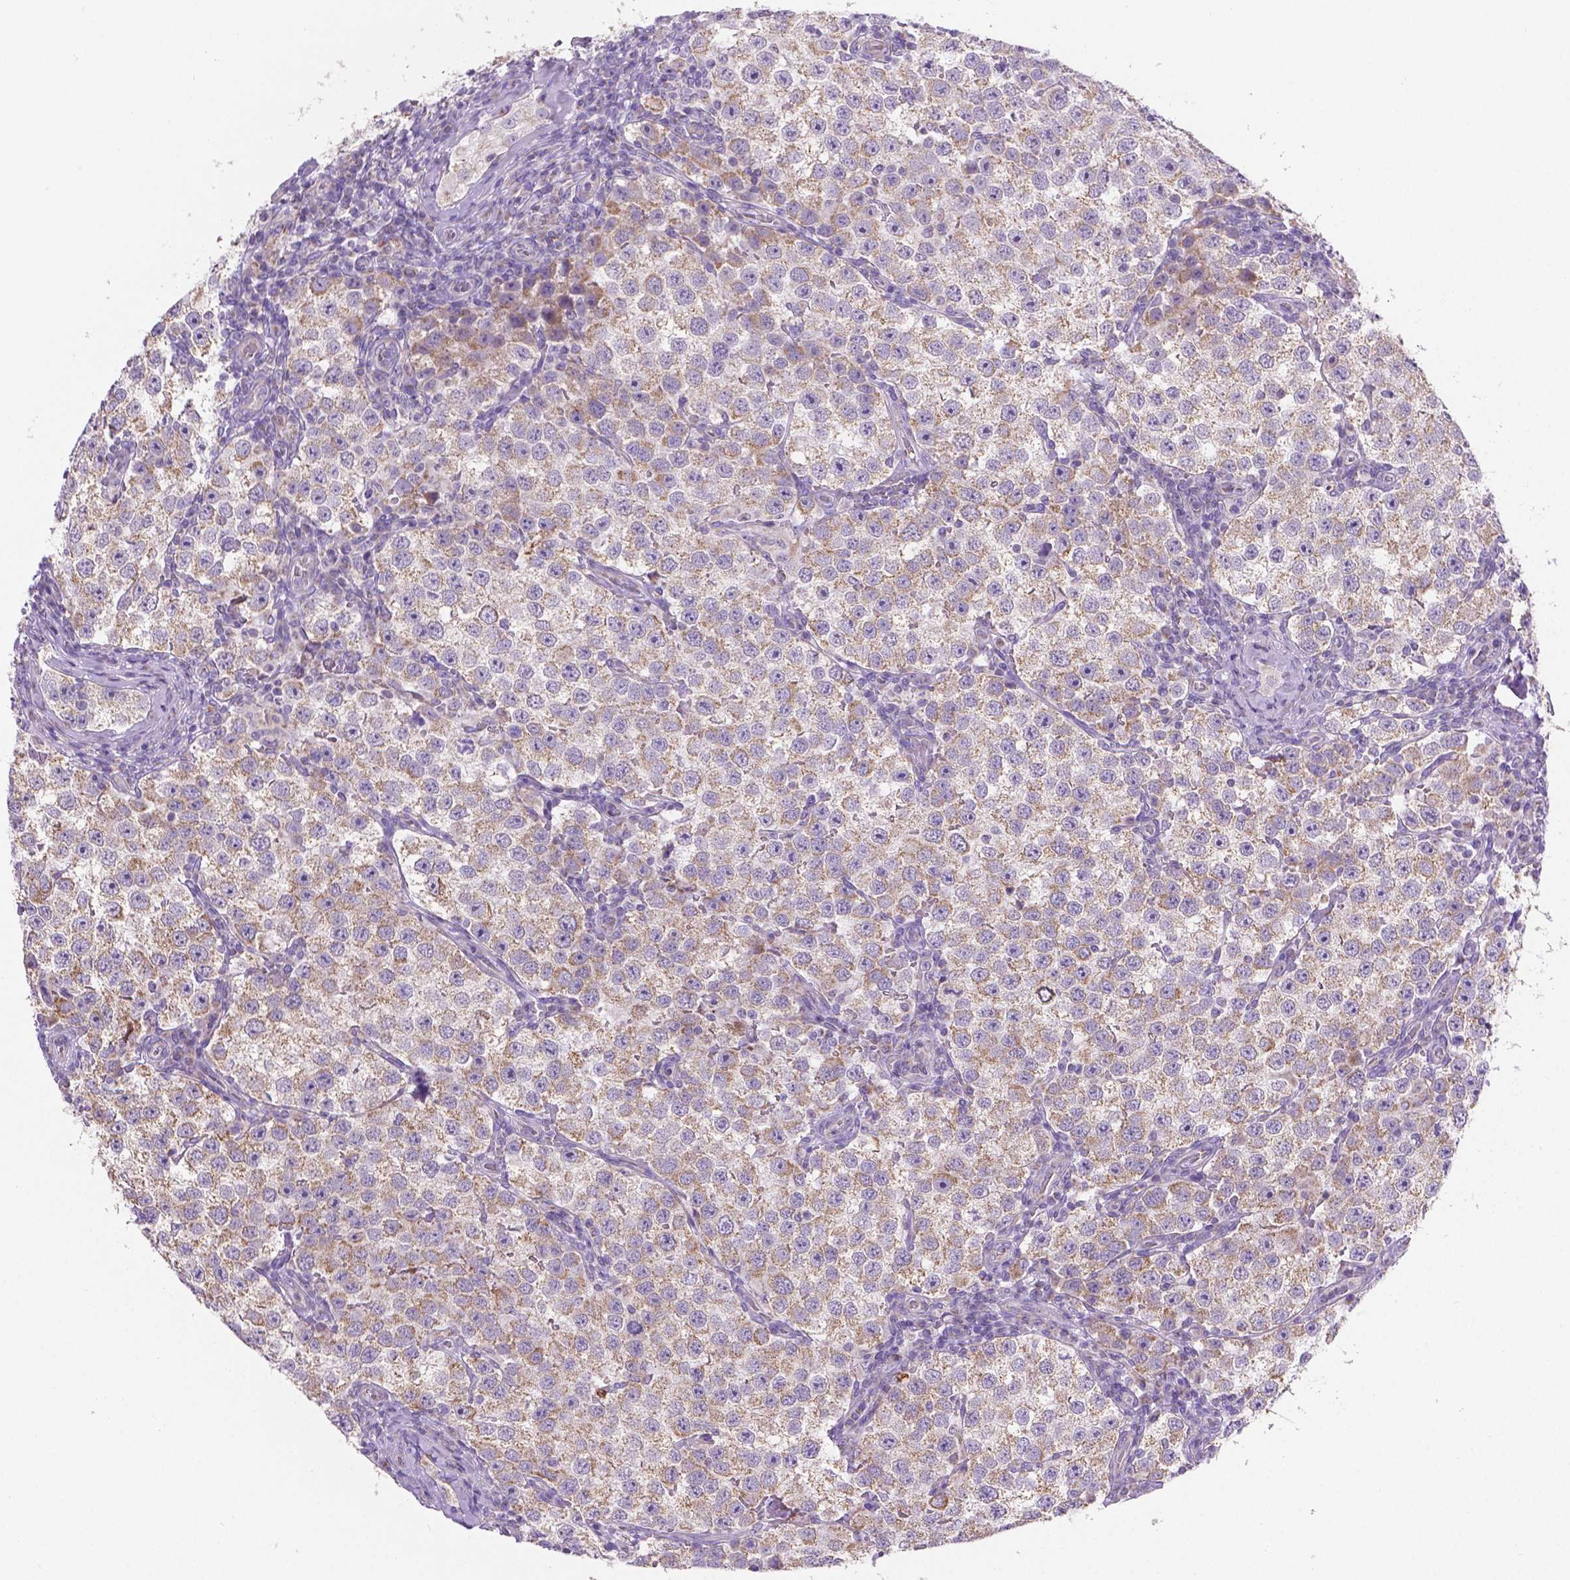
{"staining": {"intensity": "moderate", "quantity": "25%-75%", "location": "cytoplasmic/membranous"}, "tissue": "testis cancer", "cell_type": "Tumor cells", "image_type": "cancer", "snomed": [{"axis": "morphology", "description": "Seminoma, NOS"}, {"axis": "topography", "description": "Testis"}], "caption": "Approximately 25%-75% of tumor cells in testis cancer reveal moderate cytoplasmic/membranous protein positivity as visualized by brown immunohistochemical staining.", "gene": "CSPG5", "patient": {"sex": "male", "age": 37}}